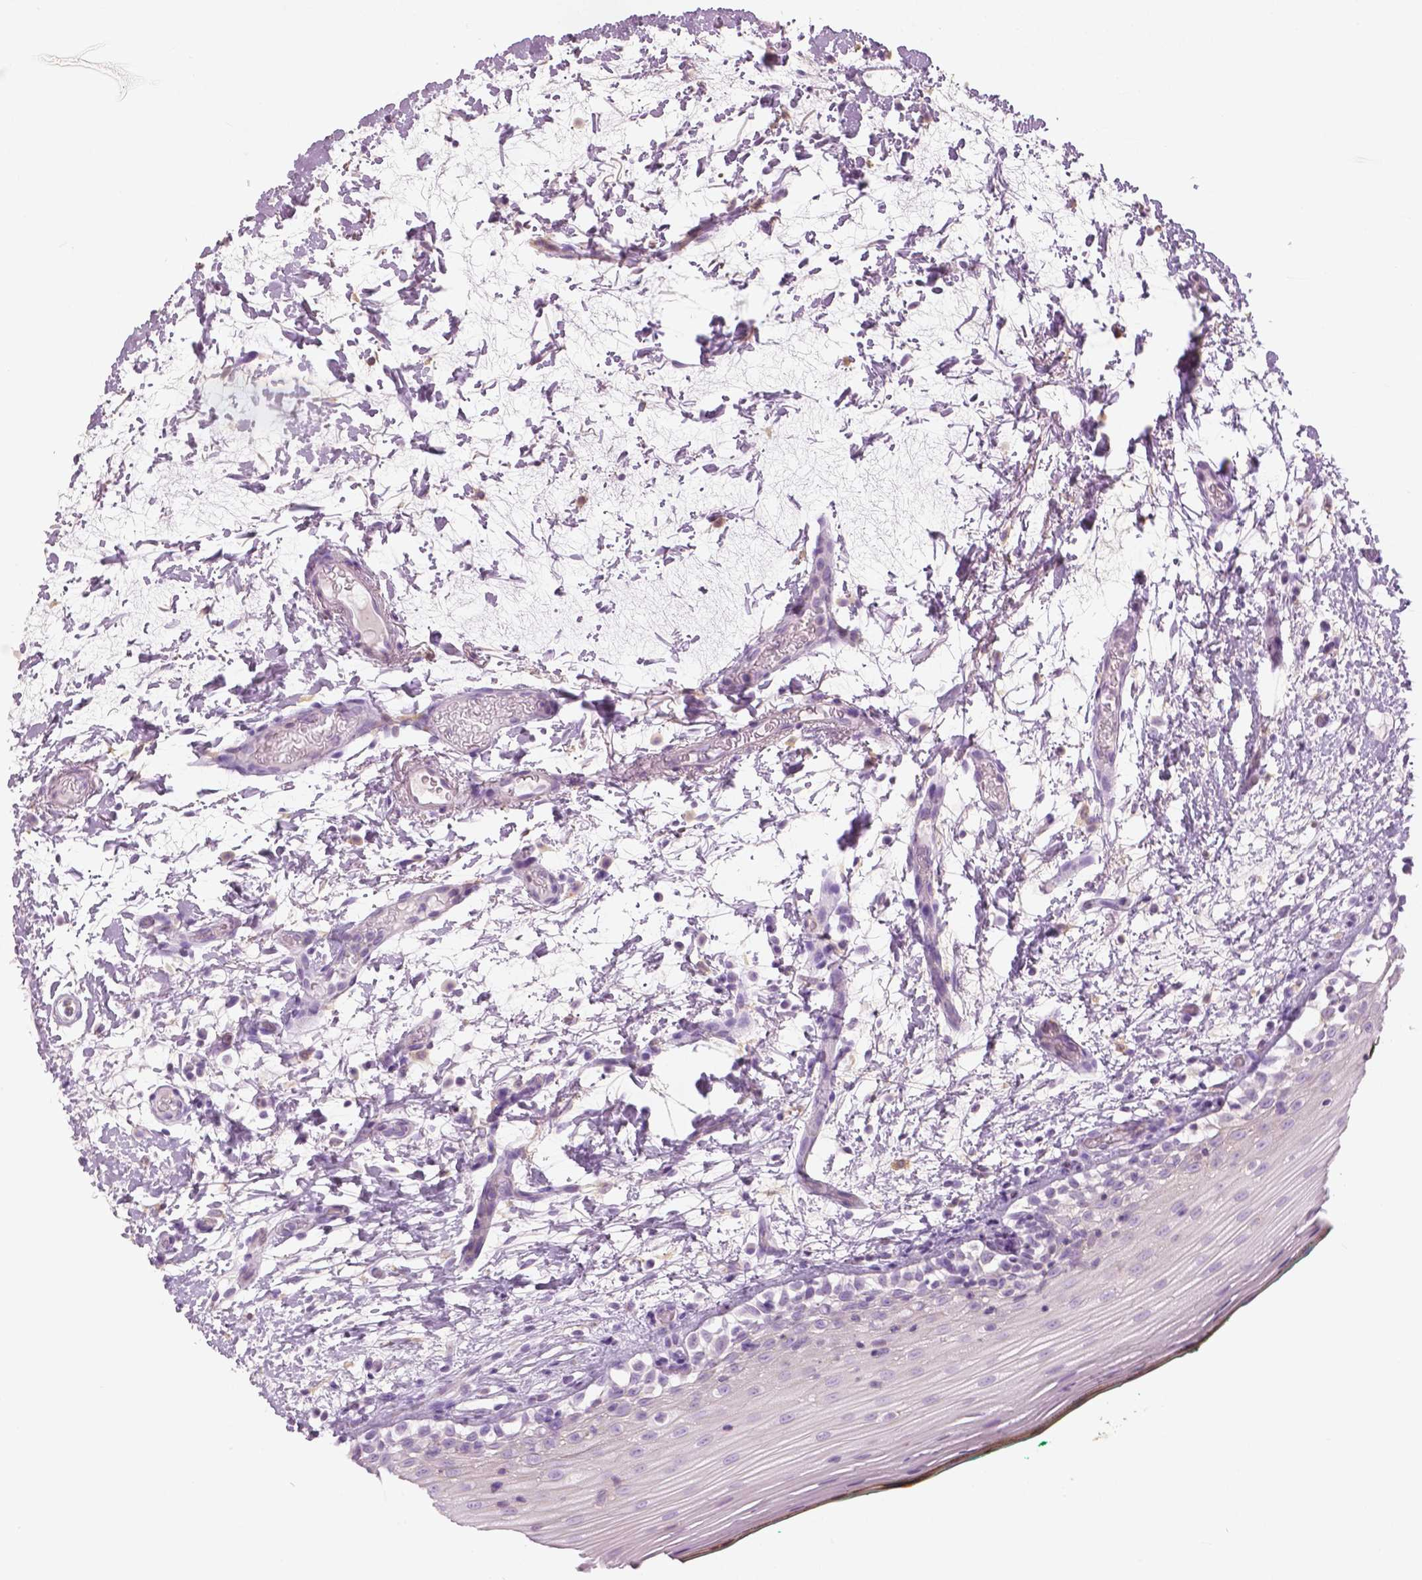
{"staining": {"intensity": "negative", "quantity": "none", "location": "none"}, "tissue": "oral mucosa", "cell_type": "Squamous epithelial cells", "image_type": "normal", "snomed": [{"axis": "morphology", "description": "Normal tissue, NOS"}, {"axis": "topography", "description": "Oral tissue"}], "caption": "Oral mucosa stained for a protein using IHC displays no positivity squamous epithelial cells.", "gene": "GALM", "patient": {"sex": "female", "age": 83}}